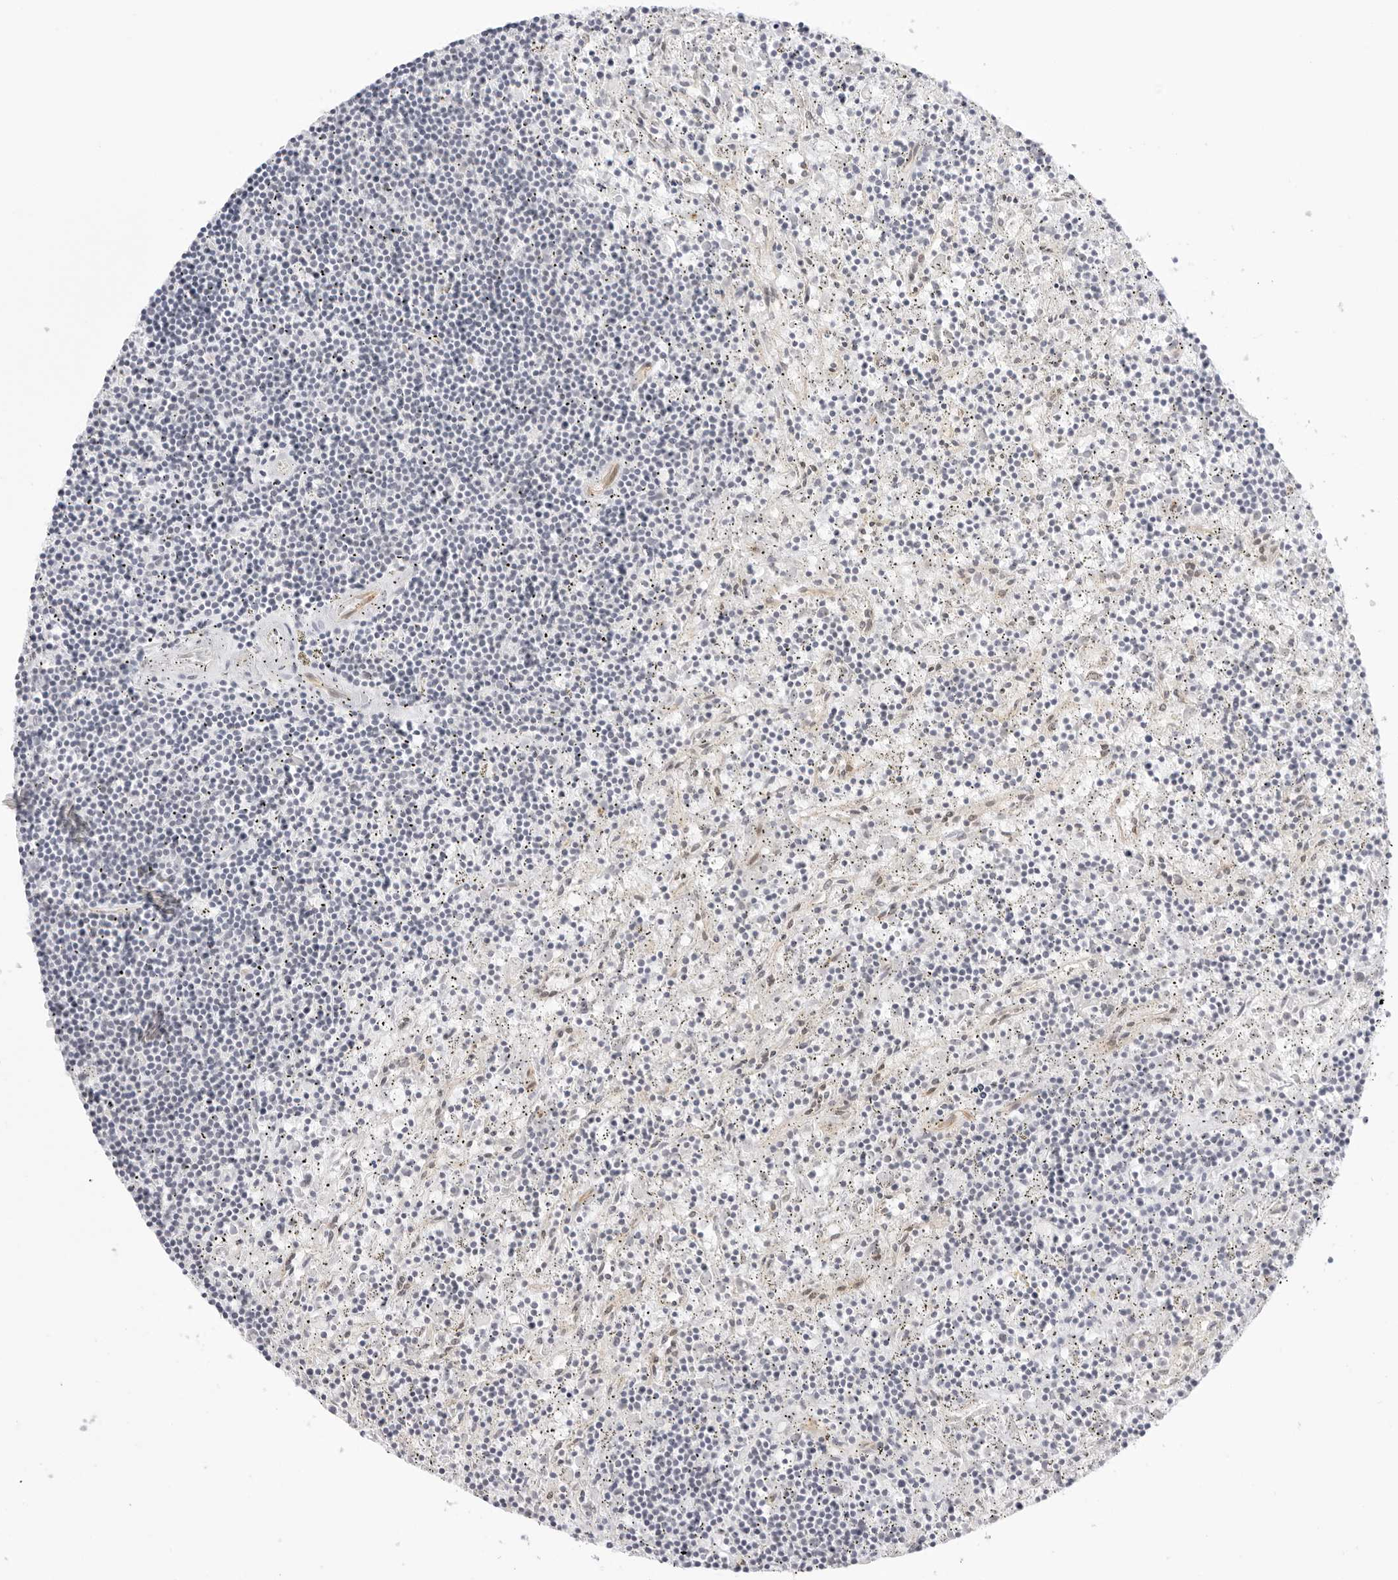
{"staining": {"intensity": "negative", "quantity": "none", "location": "none"}, "tissue": "lymphoma", "cell_type": "Tumor cells", "image_type": "cancer", "snomed": [{"axis": "morphology", "description": "Malignant lymphoma, non-Hodgkin's type, Low grade"}, {"axis": "topography", "description": "Spleen"}], "caption": "DAB immunohistochemical staining of human lymphoma shows no significant positivity in tumor cells.", "gene": "MED18", "patient": {"sex": "male", "age": 76}}